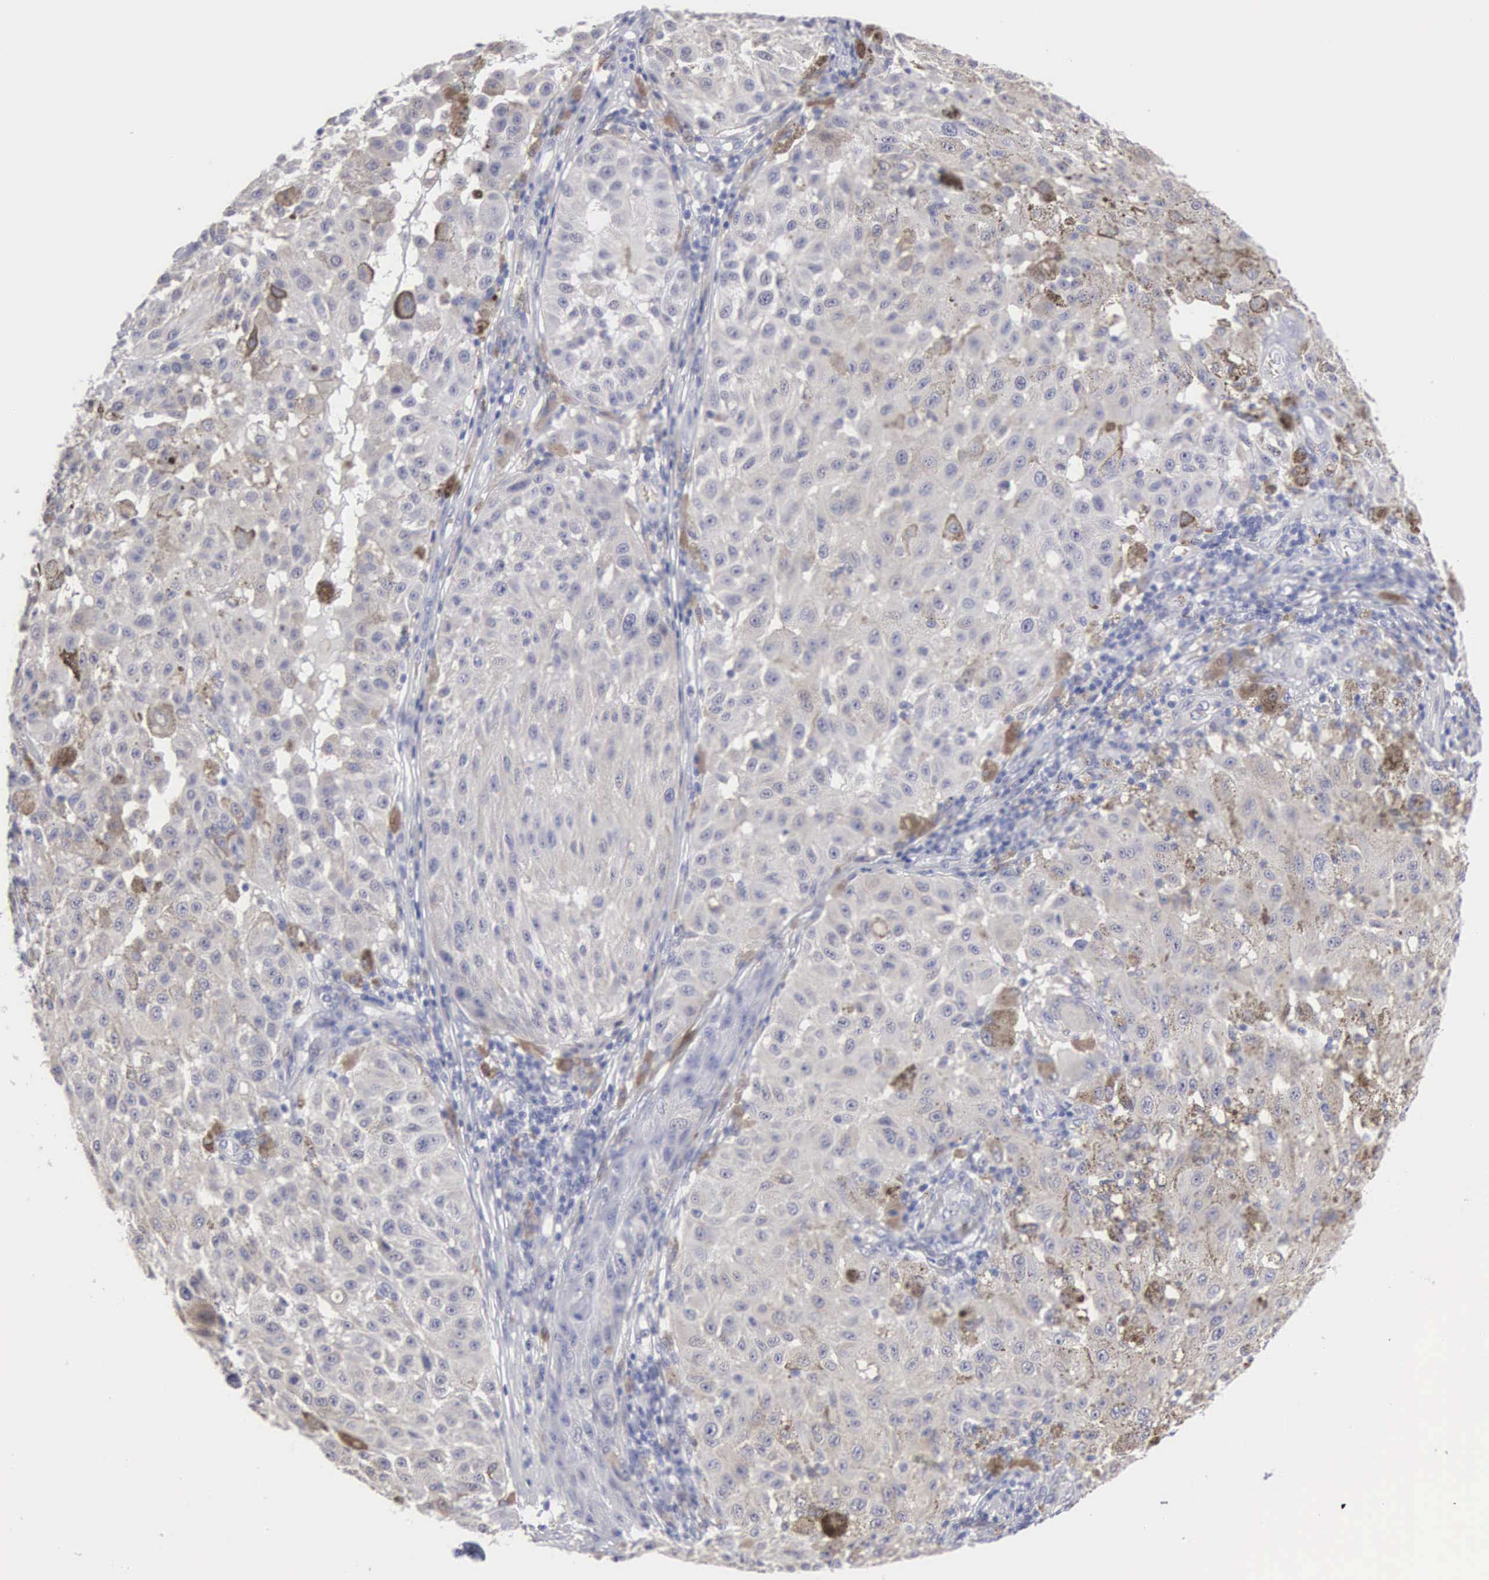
{"staining": {"intensity": "weak", "quantity": "25%-75%", "location": "cytoplasmic/membranous"}, "tissue": "melanoma", "cell_type": "Tumor cells", "image_type": "cancer", "snomed": [{"axis": "morphology", "description": "Malignant melanoma, NOS"}, {"axis": "topography", "description": "Skin"}], "caption": "Protein expression analysis of human melanoma reveals weak cytoplasmic/membranous positivity in about 25%-75% of tumor cells. The staining was performed using DAB (3,3'-diaminobenzidine), with brown indicating positive protein expression. Nuclei are stained blue with hematoxylin.", "gene": "LIN52", "patient": {"sex": "female", "age": 64}}